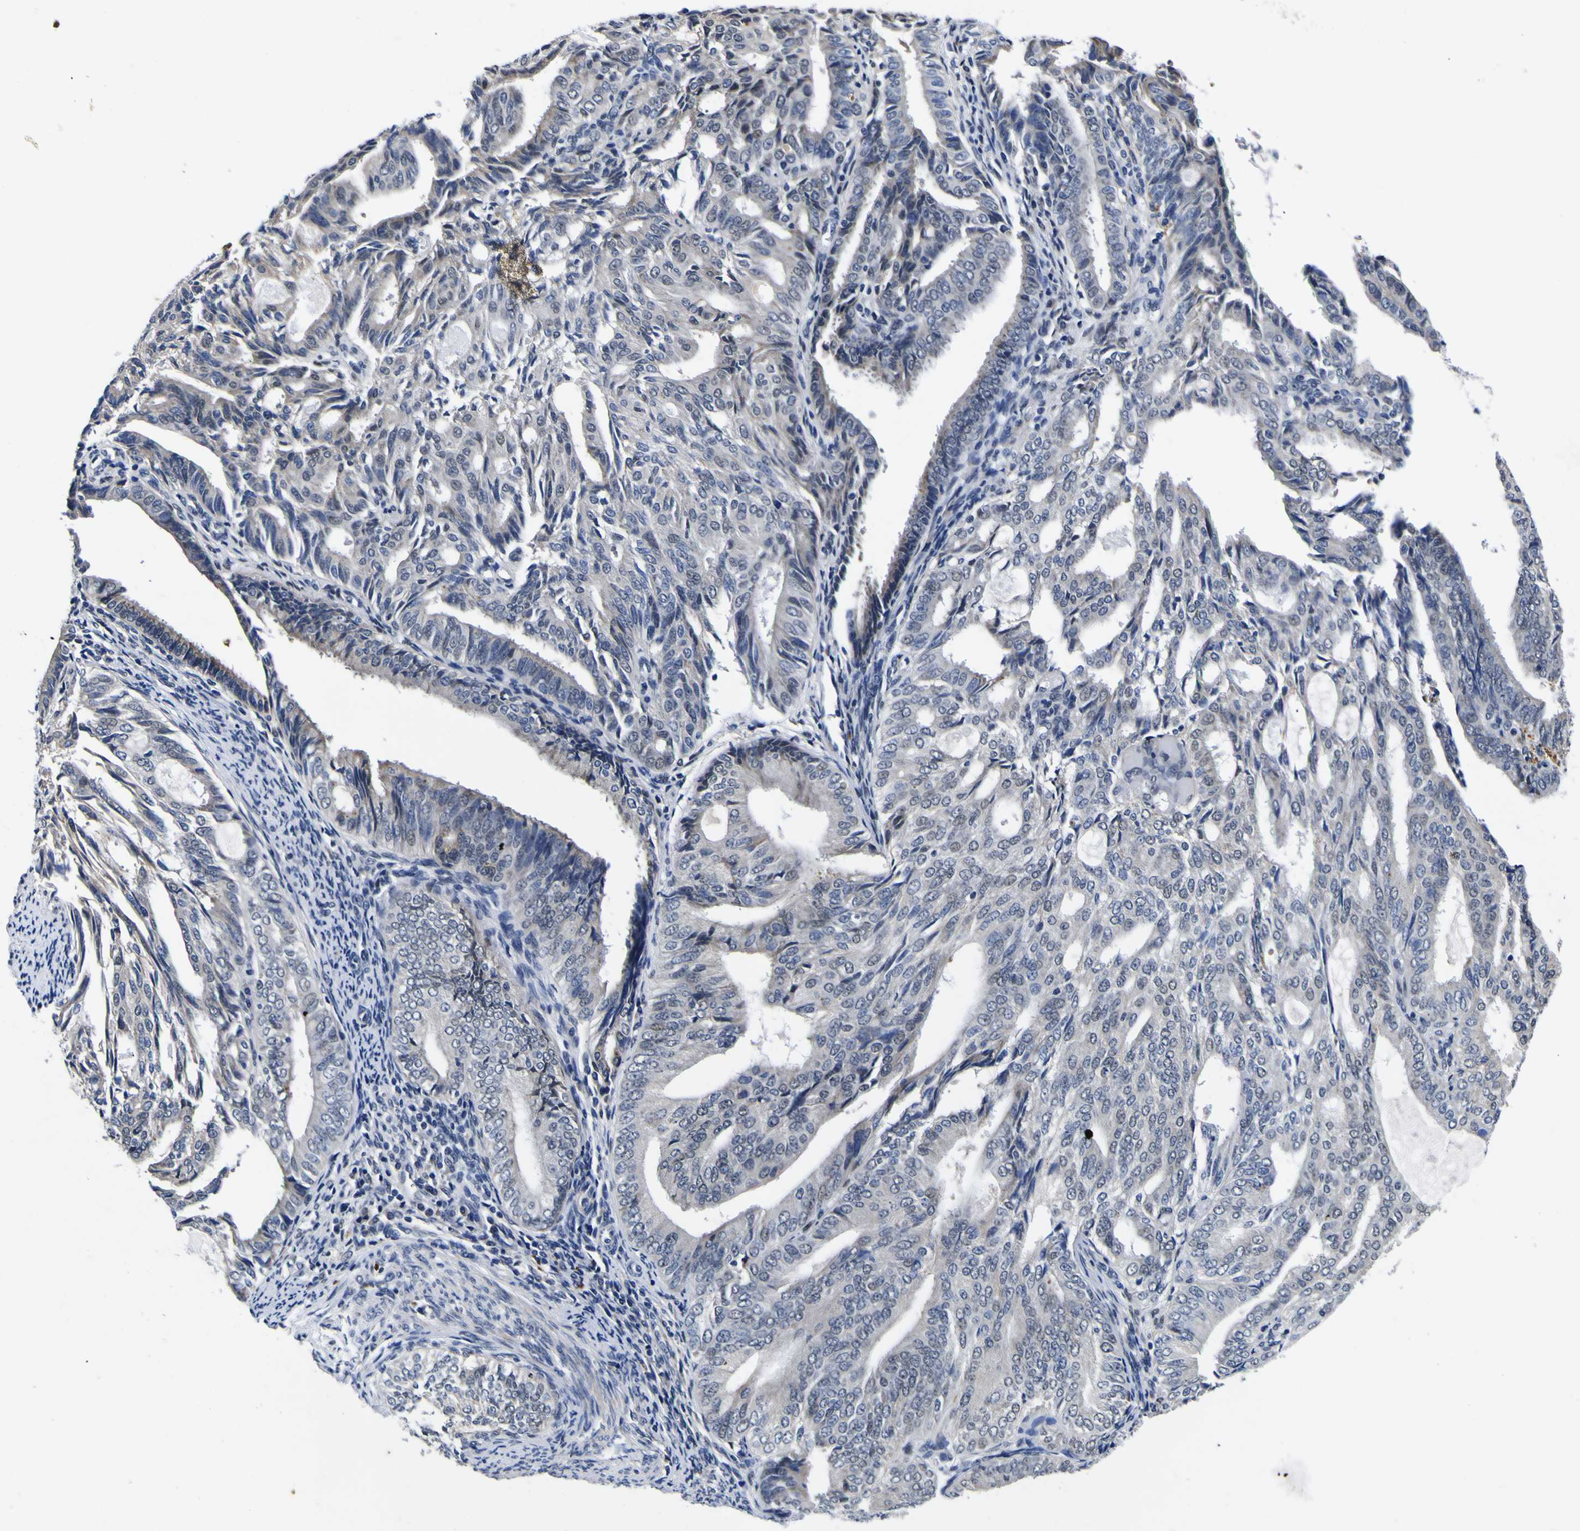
{"staining": {"intensity": "negative", "quantity": "none", "location": "none"}, "tissue": "endometrial cancer", "cell_type": "Tumor cells", "image_type": "cancer", "snomed": [{"axis": "morphology", "description": "Adenocarcinoma, NOS"}, {"axis": "topography", "description": "Endometrium"}], "caption": "Immunohistochemistry (IHC) image of human endometrial adenocarcinoma stained for a protein (brown), which reveals no positivity in tumor cells.", "gene": "IGFLR1", "patient": {"sex": "female", "age": 58}}